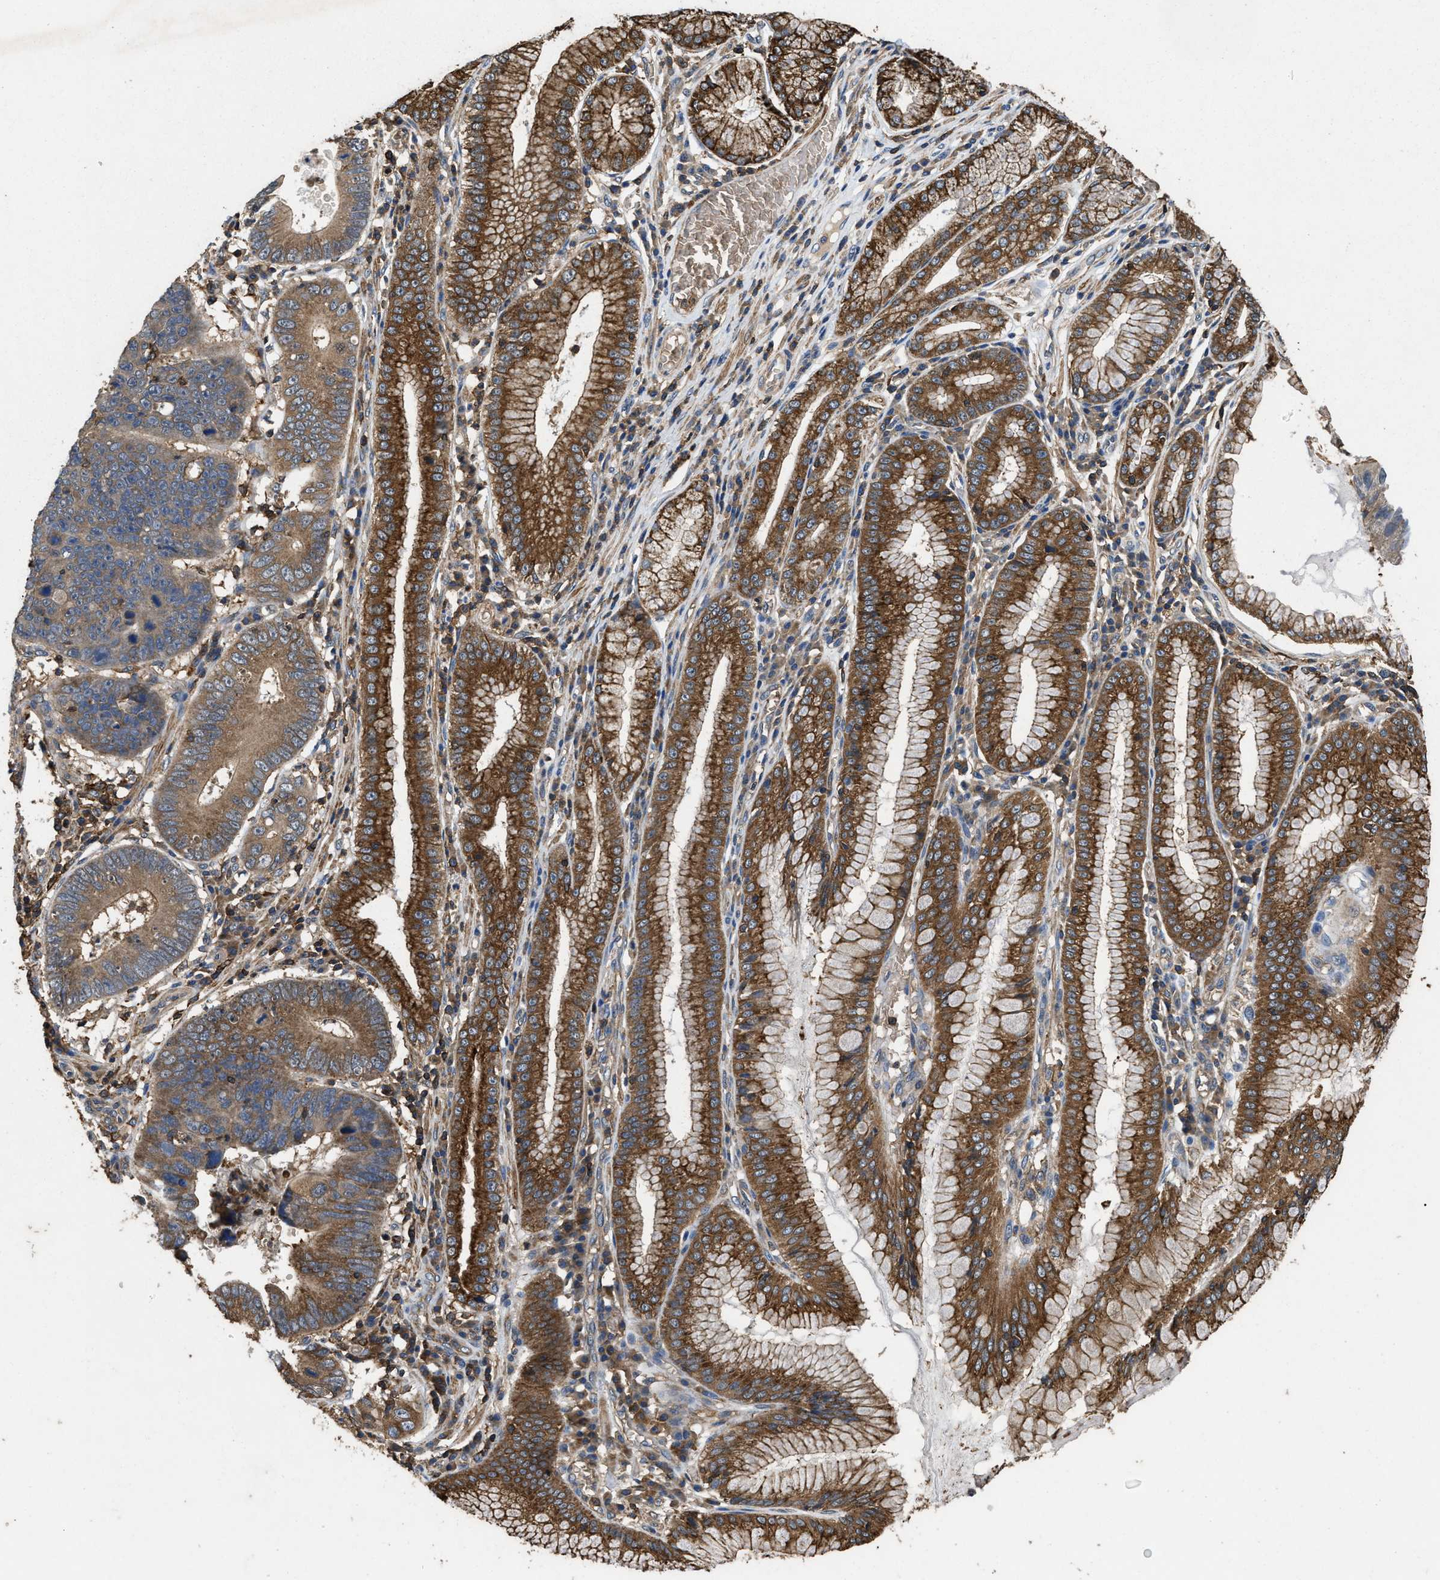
{"staining": {"intensity": "moderate", "quantity": ">75%", "location": "cytoplasmic/membranous"}, "tissue": "stomach cancer", "cell_type": "Tumor cells", "image_type": "cancer", "snomed": [{"axis": "morphology", "description": "Adenocarcinoma, NOS"}, {"axis": "topography", "description": "Stomach"}], "caption": "Moderate cytoplasmic/membranous expression is identified in approximately >75% of tumor cells in stomach cancer (adenocarcinoma).", "gene": "LINGO2", "patient": {"sex": "male", "age": 59}}